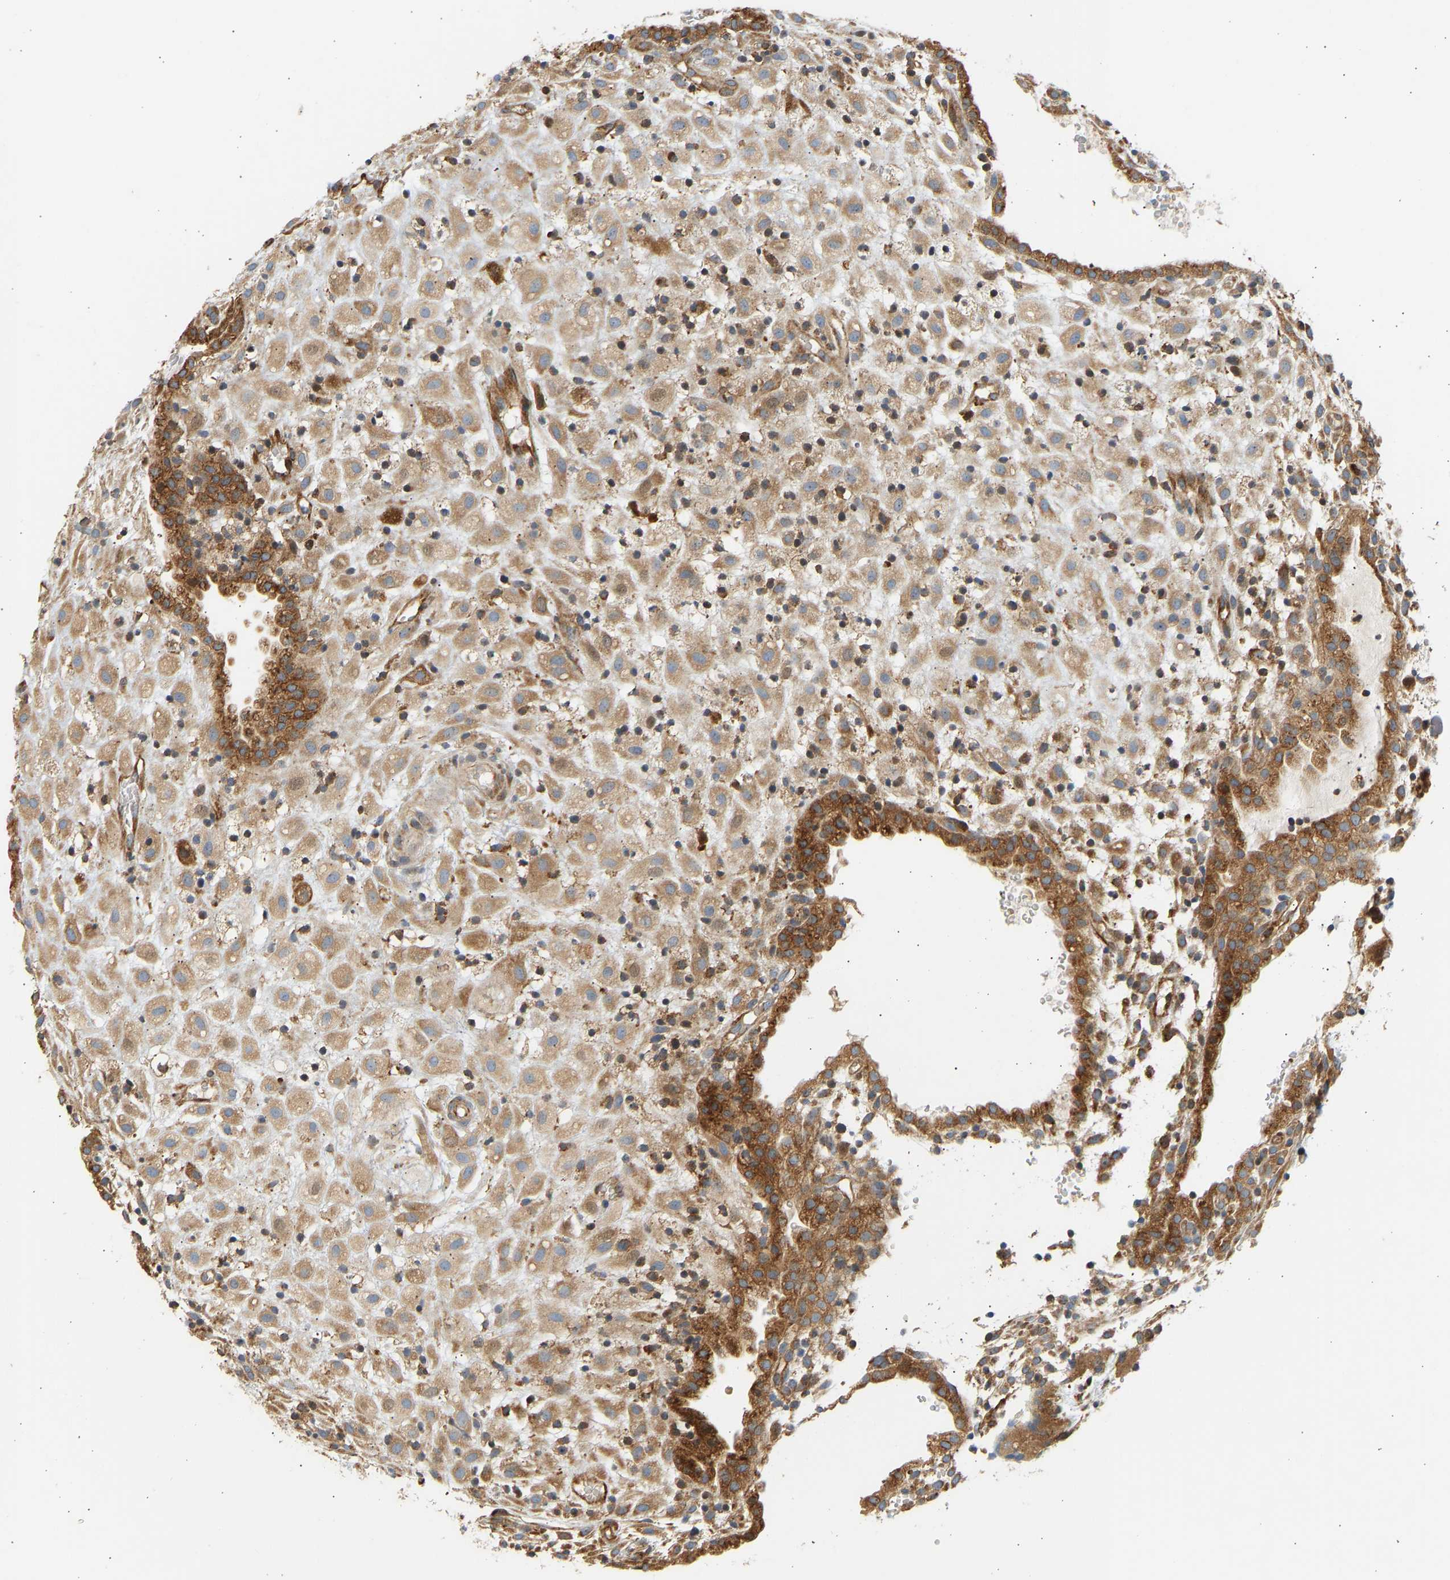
{"staining": {"intensity": "moderate", "quantity": ">75%", "location": "cytoplasmic/membranous"}, "tissue": "placenta", "cell_type": "Decidual cells", "image_type": "normal", "snomed": [{"axis": "morphology", "description": "Normal tissue, NOS"}, {"axis": "topography", "description": "Placenta"}], "caption": "Normal placenta reveals moderate cytoplasmic/membranous positivity in about >75% of decidual cells, visualized by immunohistochemistry. (DAB IHC, brown staining for protein, blue staining for nuclei).", "gene": "RPS14", "patient": {"sex": "female", "age": 18}}